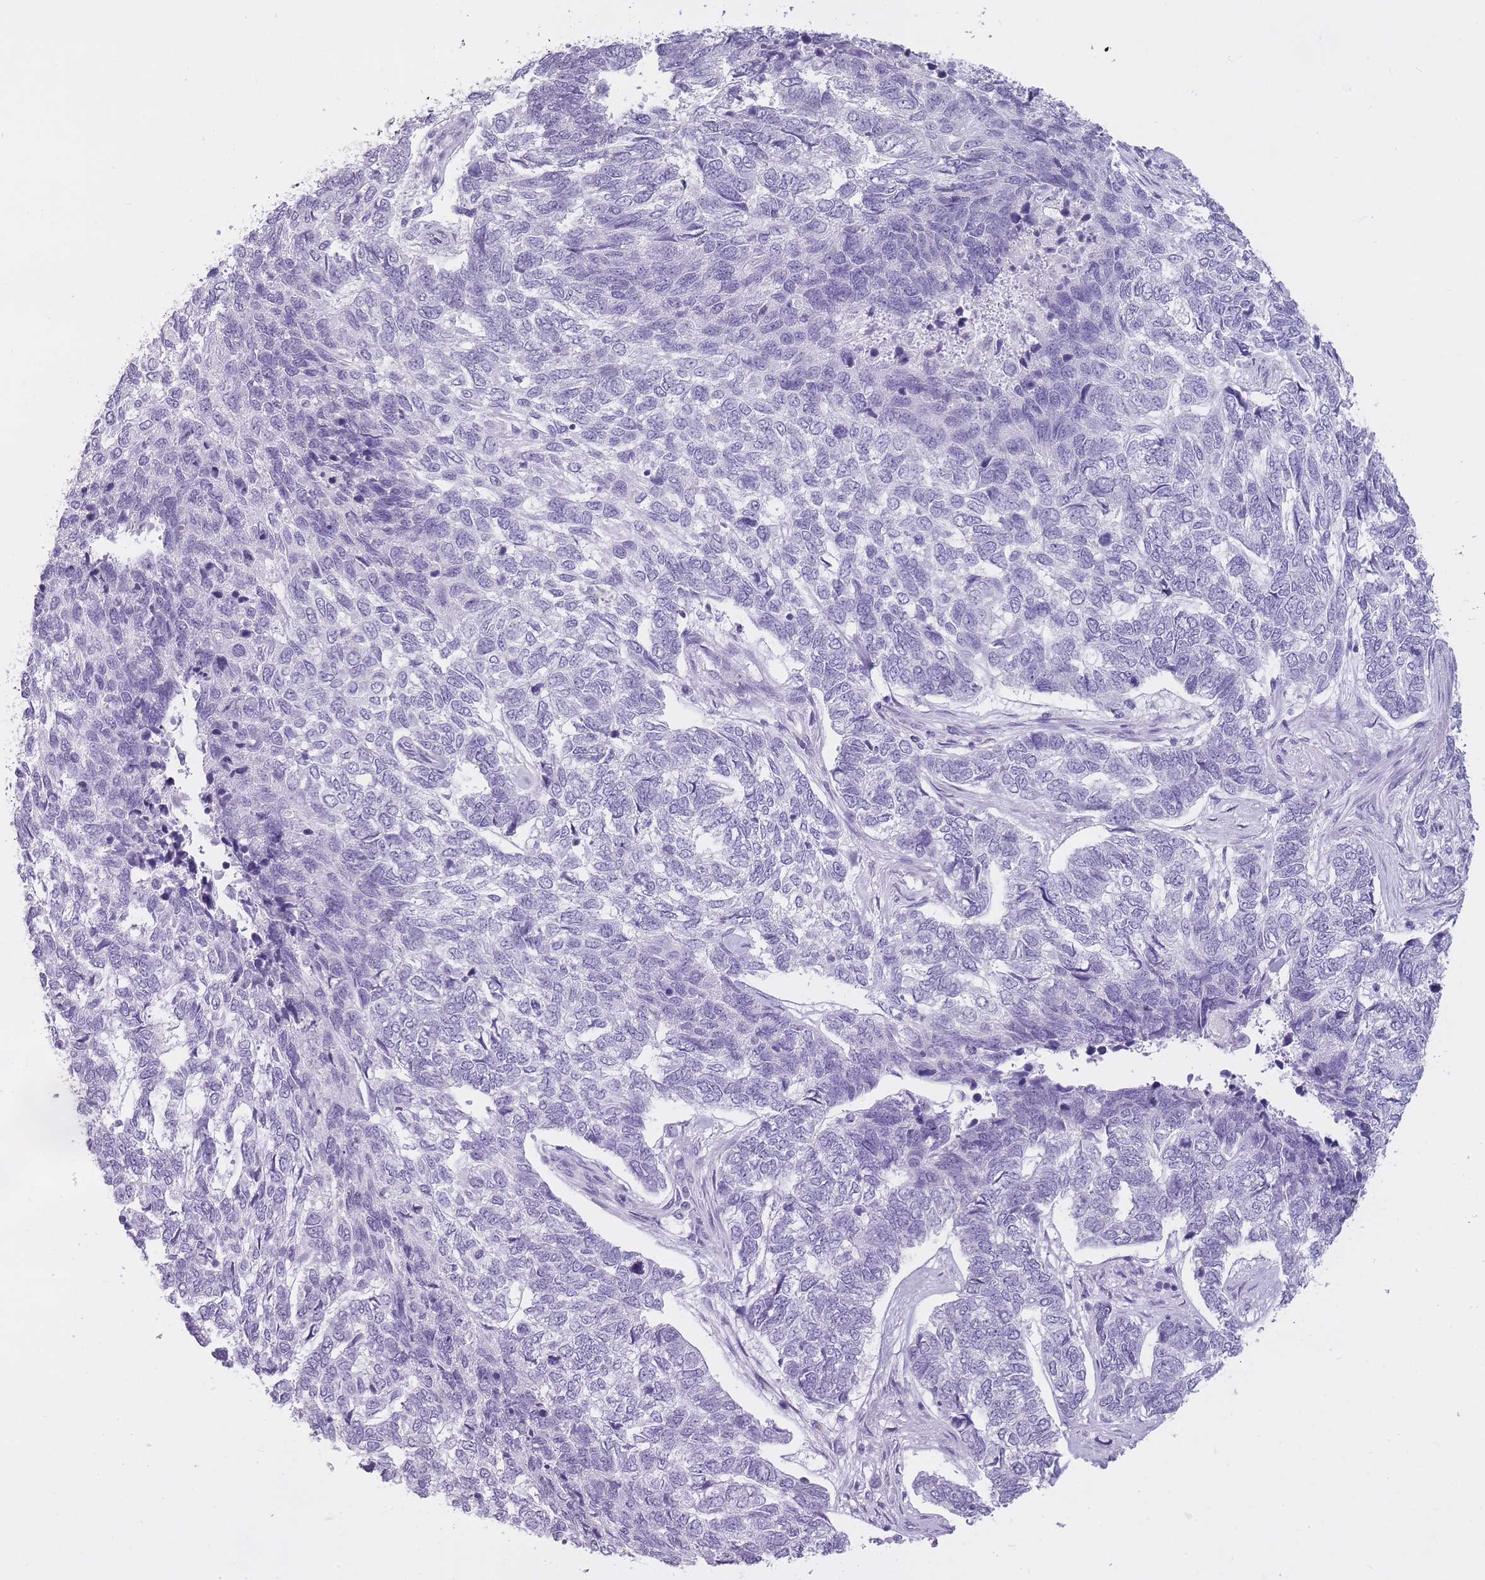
{"staining": {"intensity": "negative", "quantity": "none", "location": "none"}, "tissue": "skin cancer", "cell_type": "Tumor cells", "image_type": "cancer", "snomed": [{"axis": "morphology", "description": "Basal cell carcinoma"}, {"axis": "topography", "description": "Skin"}], "caption": "A photomicrograph of skin cancer stained for a protein shows no brown staining in tumor cells.", "gene": "GOLGA6D", "patient": {"sex": "female", "age": 65}}